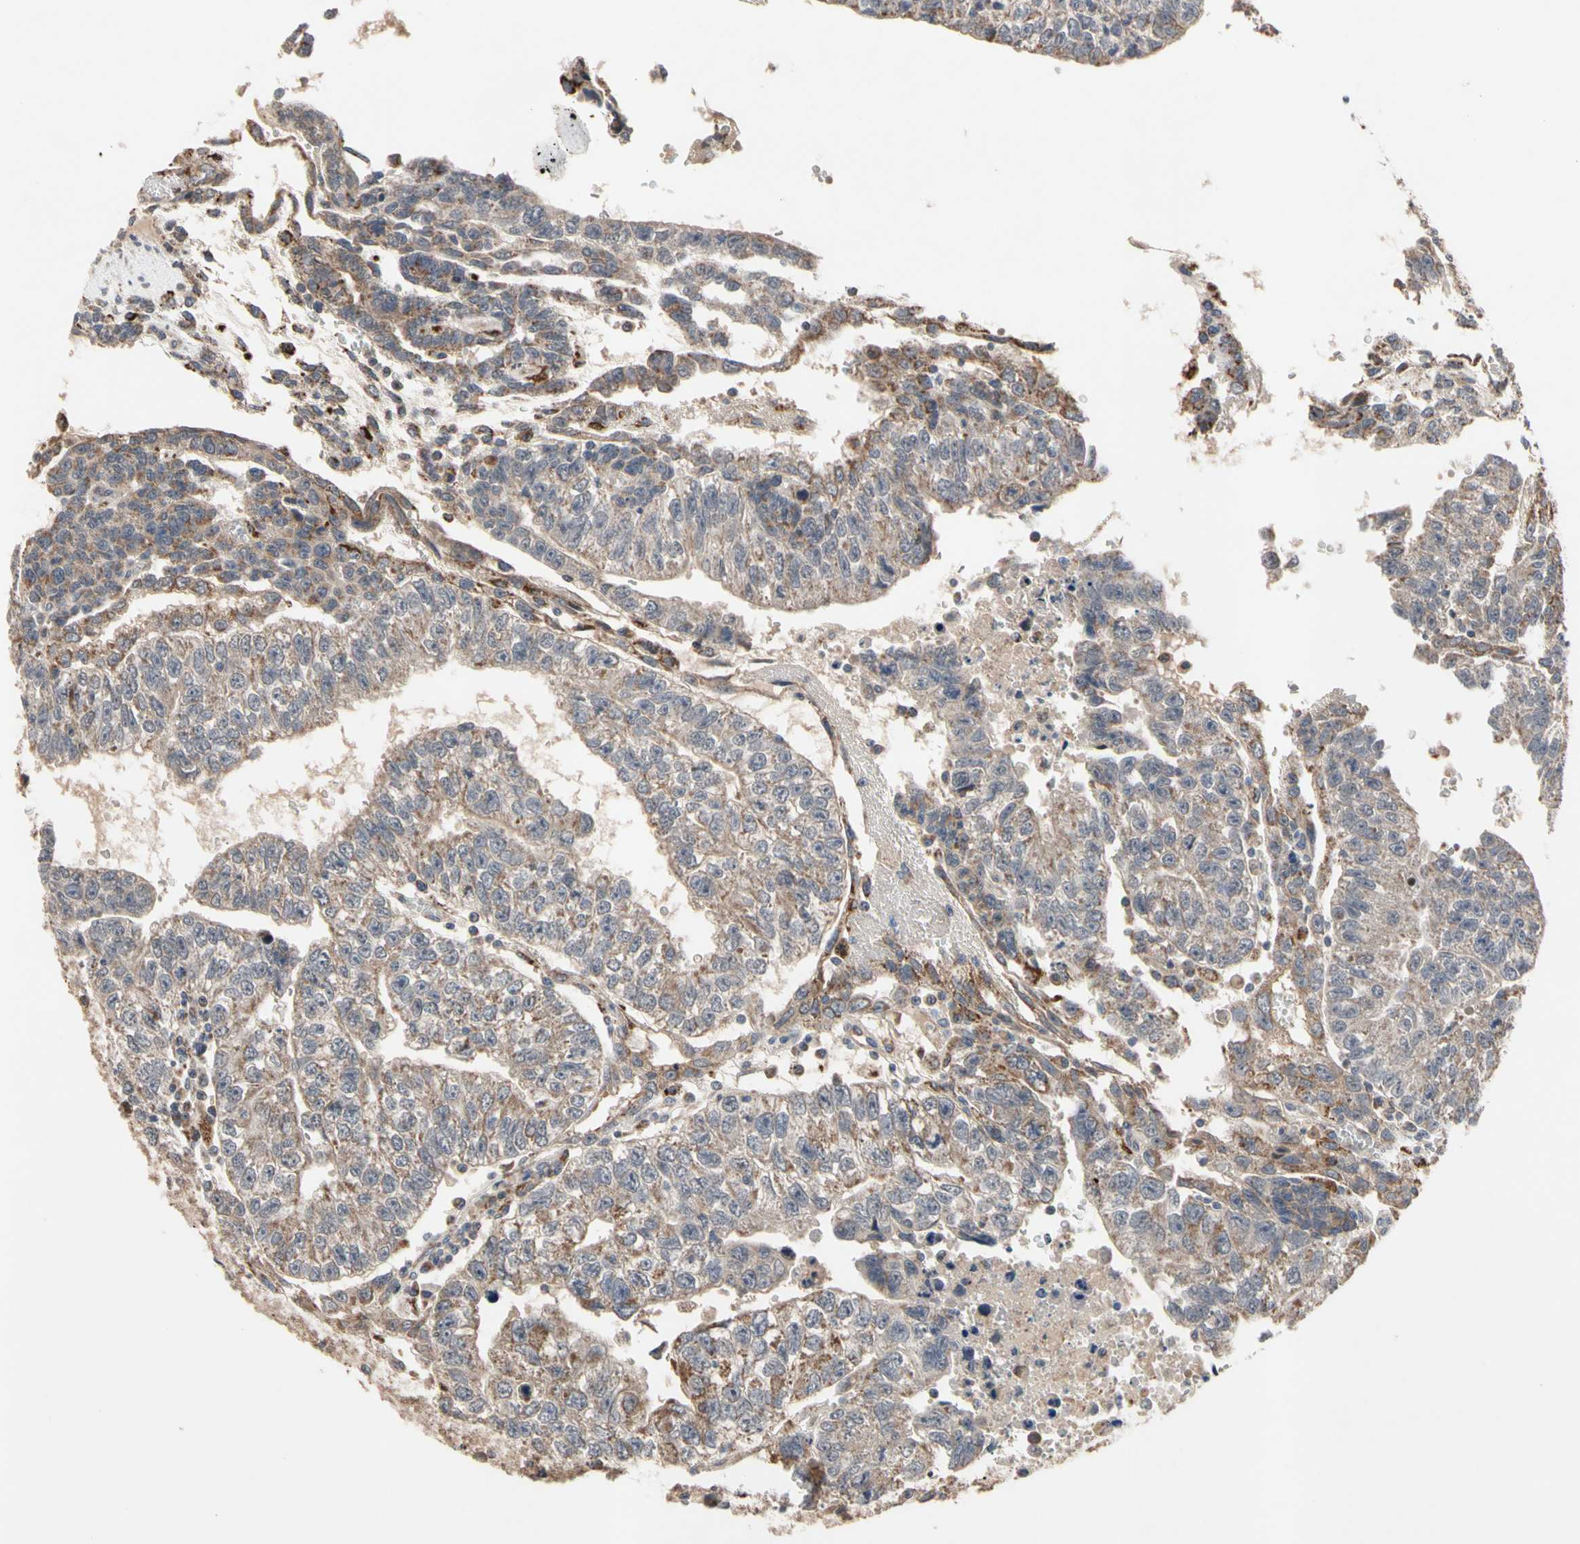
{"staining": {"intensity": "weak", "quantity": ">75%", "location": "cytoplasmic/membranous"}, "tissue": "testis cancer", "cell_type": "Tumor cells", "image_type": "cancer", "snomed": [{"axis": "morphology", "description": "Seminoma, NOS"}, {"axis": "morphology", "description": "Carcinoma, Embryonal, NOS"}, {"axis": "topography", "description": "Testis"}], "caption": "IHC of human seminoma (testis) exhibits low levels of weak cytoplasmic/membranous expression in approximately >75% of tumor cells. (IHC, brightfield microscopy, high magnification).", "gene": "GPD2", "patient": {"sex": "male", "age": 52}}